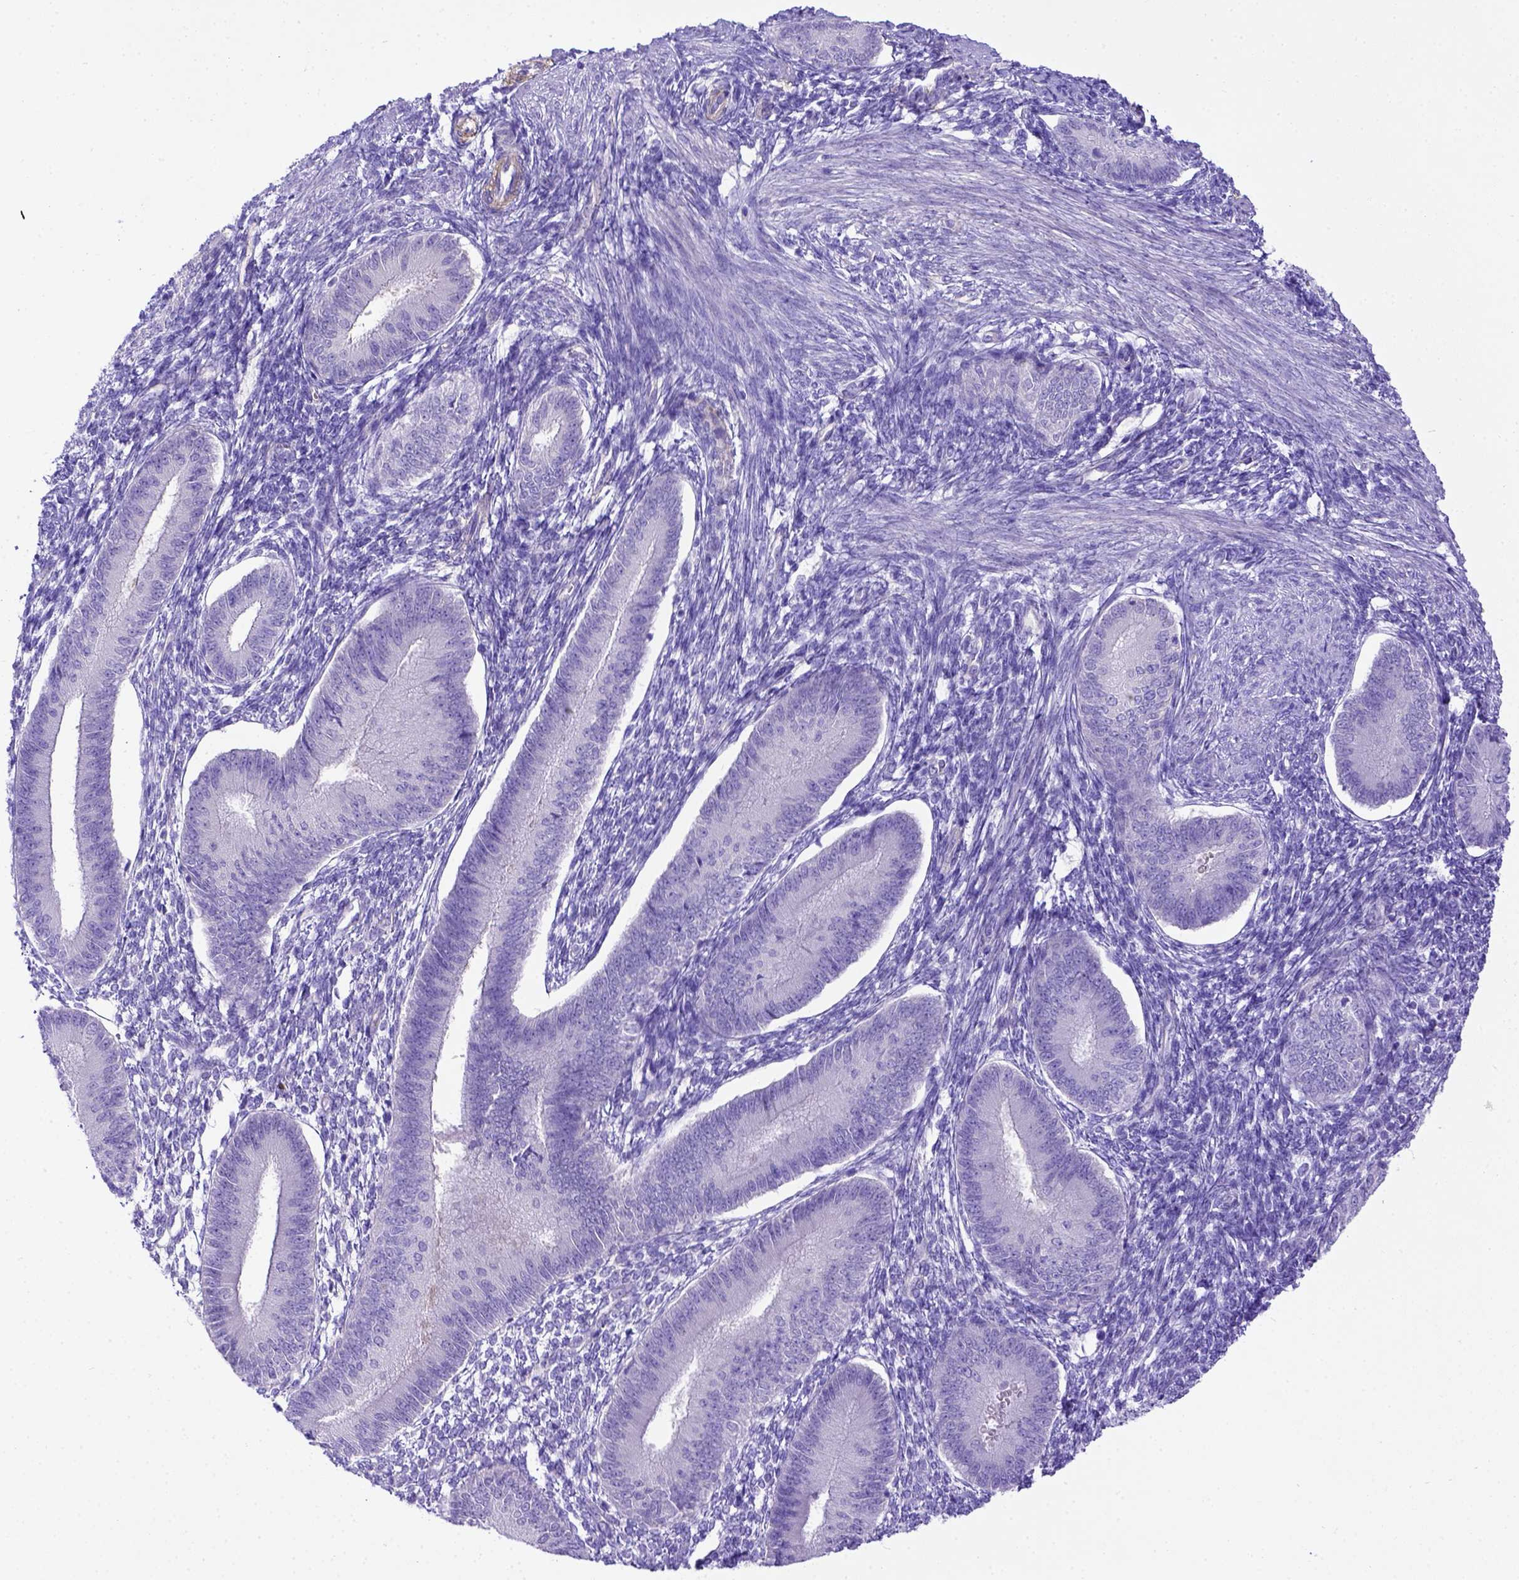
{"staining": {"intensity": "negative", "quantity": "none", "location": "none"}, "tissue": "endometrium", "cell_type": "Cells in endometrial stroma", "image_type": "normal", "snomed": [{"axis": "morphology", "description": "Normal tissue, NOS"}, {"axis": "topography", "description": "Endometrium"}], "caption": "Immunohistochemical staining of normal human endometrium demonstrates no significant staining in cells in endometrial stroma. (DAB (3,3'-diaminobenzidine) immunohistochemistry (IHC) visualized using brightfield microscopy, high magnification).", "gene": "LRRC18", "patient": {"sex": "female", "age": 39}}